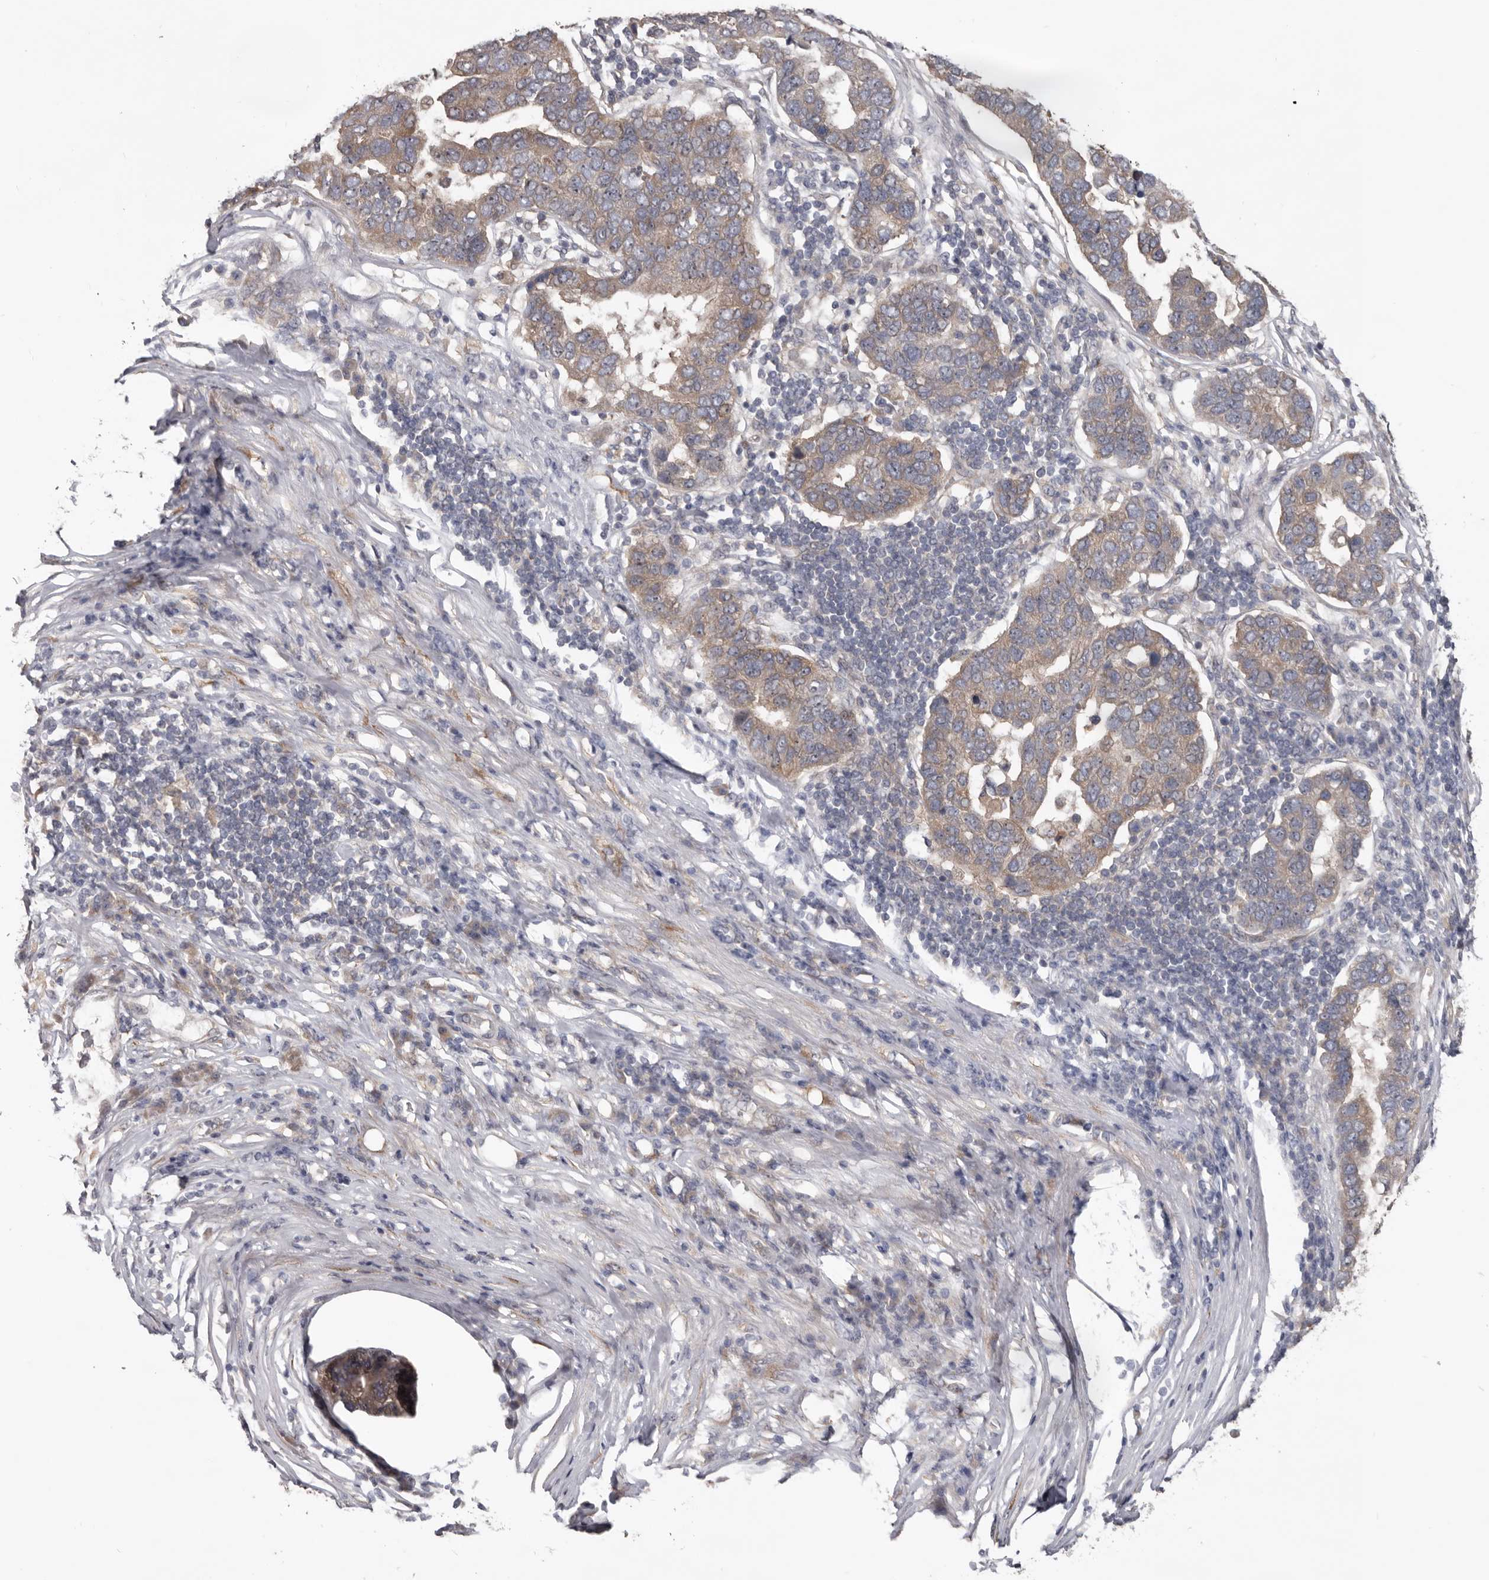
{"staining": {"intensity": "weak", "quantity": ">75%", "location": "cytoplasmic/membranous"}, "tissue": "pancreatic cancer", "cell_type": "Tumor cells", "image_type": "cancer", "snomed": [{"axis": "morphology", "description": "Adenocarcinoma, NOS"}, {"axis": "topography", "description": "Pancreas"}], "caption": "Tumor cells exhibit low levels of weak cytoplasmic/membranous expression in approximately >75% of cells in pancreatic cancer (adenocarcinoma).", "gene": "HINT3", "patient": {"sex": "female", "age": 61}}